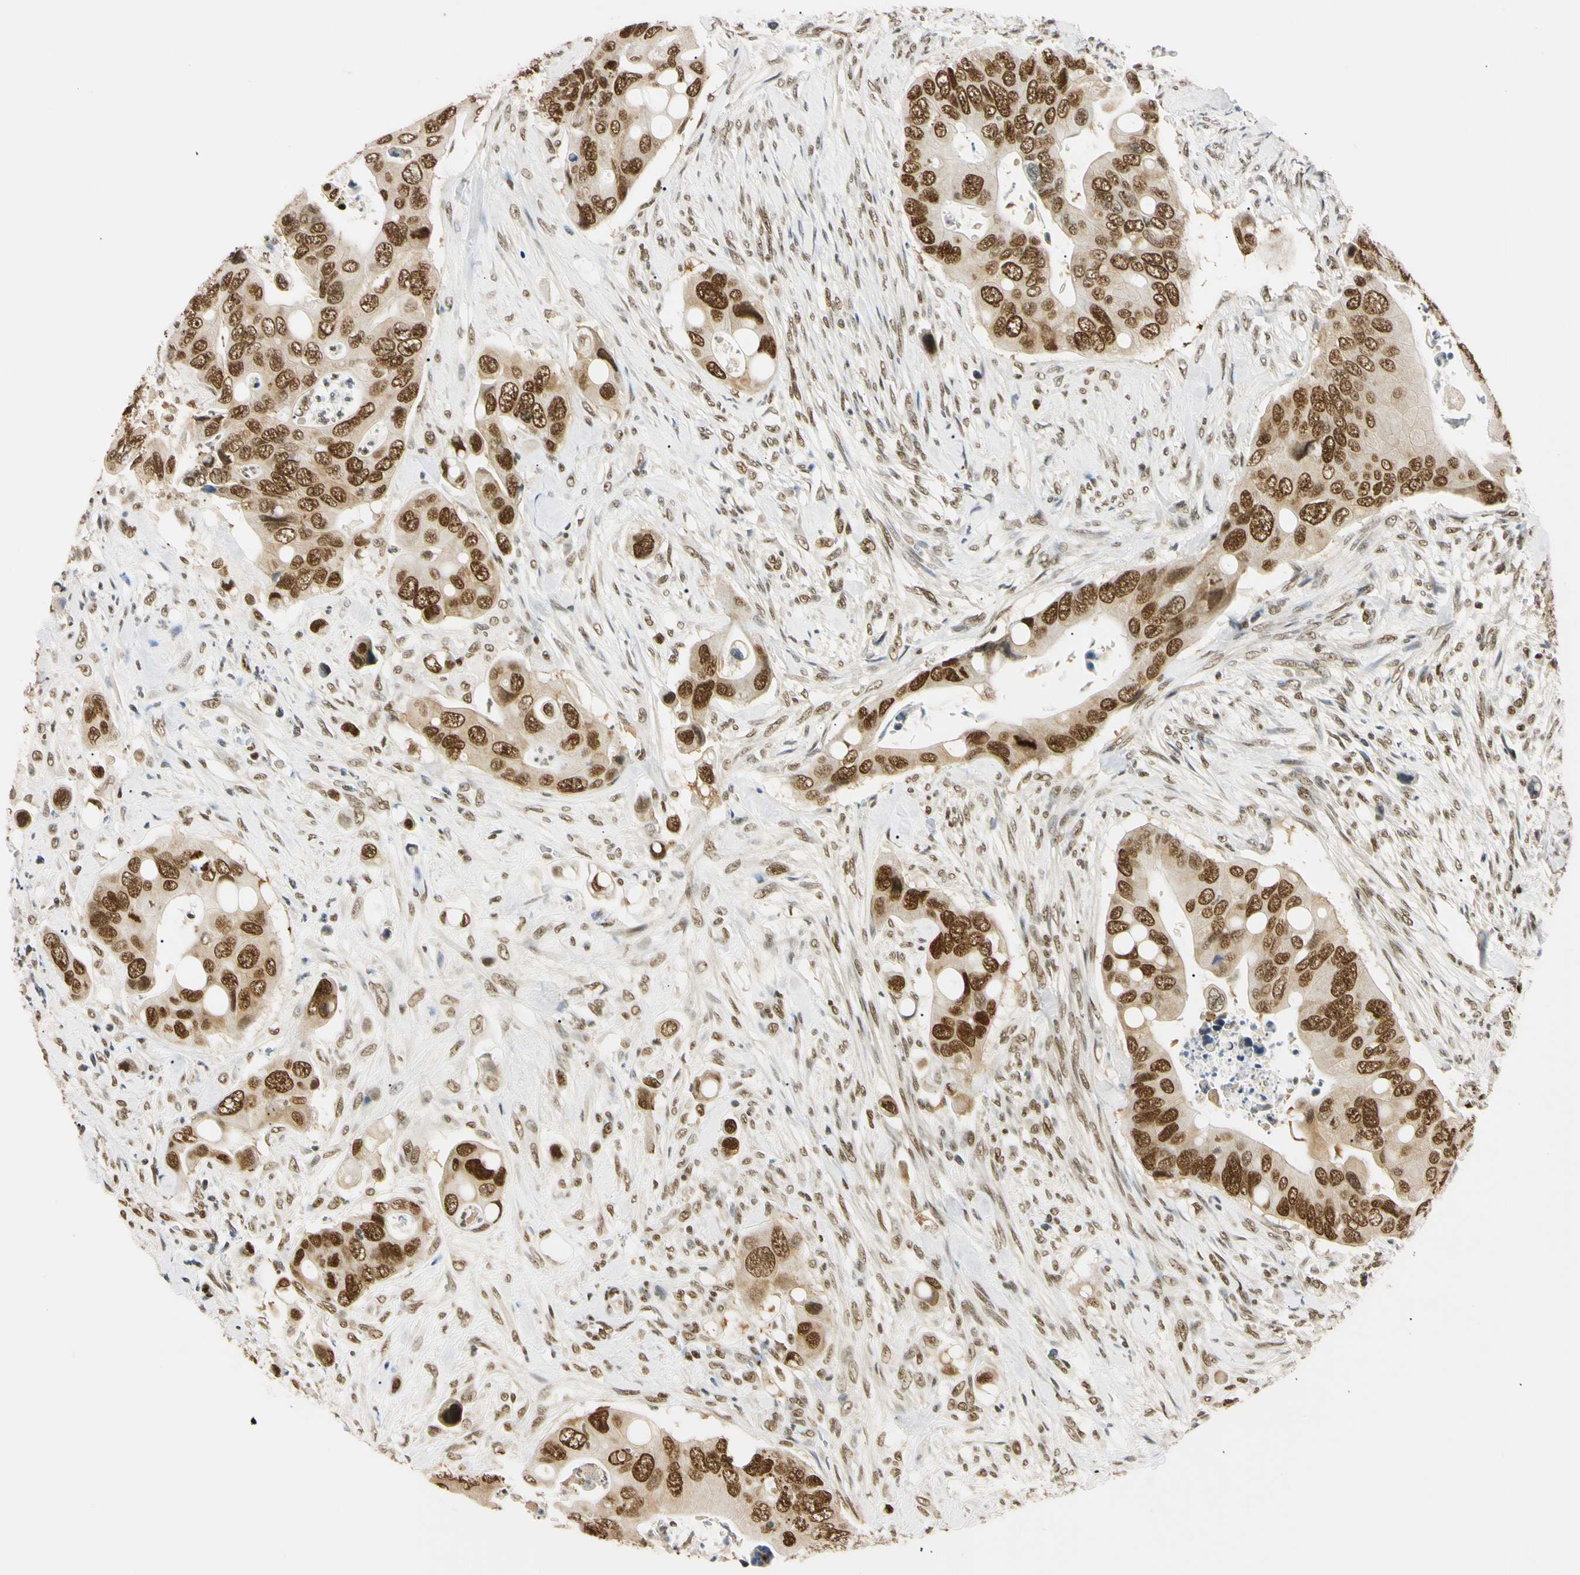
{"staining": {"intensity": "strong", "quantity": ">75%", "location": "nuclear"}, "tissue": "colorectal cancer", "cell_type": "Tumor cells", "image_type": "cancer", "snomed": [{"axis": "morphology", "description": "Adenocarcinoma, NOS"}, {"axis": "topography", "description": "Rectum"}], "caption": "DAB (3,3'-diaminobenzidine) immunohistochemical staining of human colorectal cancer (adenocarcinoma) displays strong nuclear protein expression in approximately >75% of tumor cells. The protein of interest is stained brown, and the nuclei are stained in blue (DAB IHC with brightfield microscopy, high magnification).", "gene": "SMARCA5", "patient": {"sex": "female", "age": 57}}